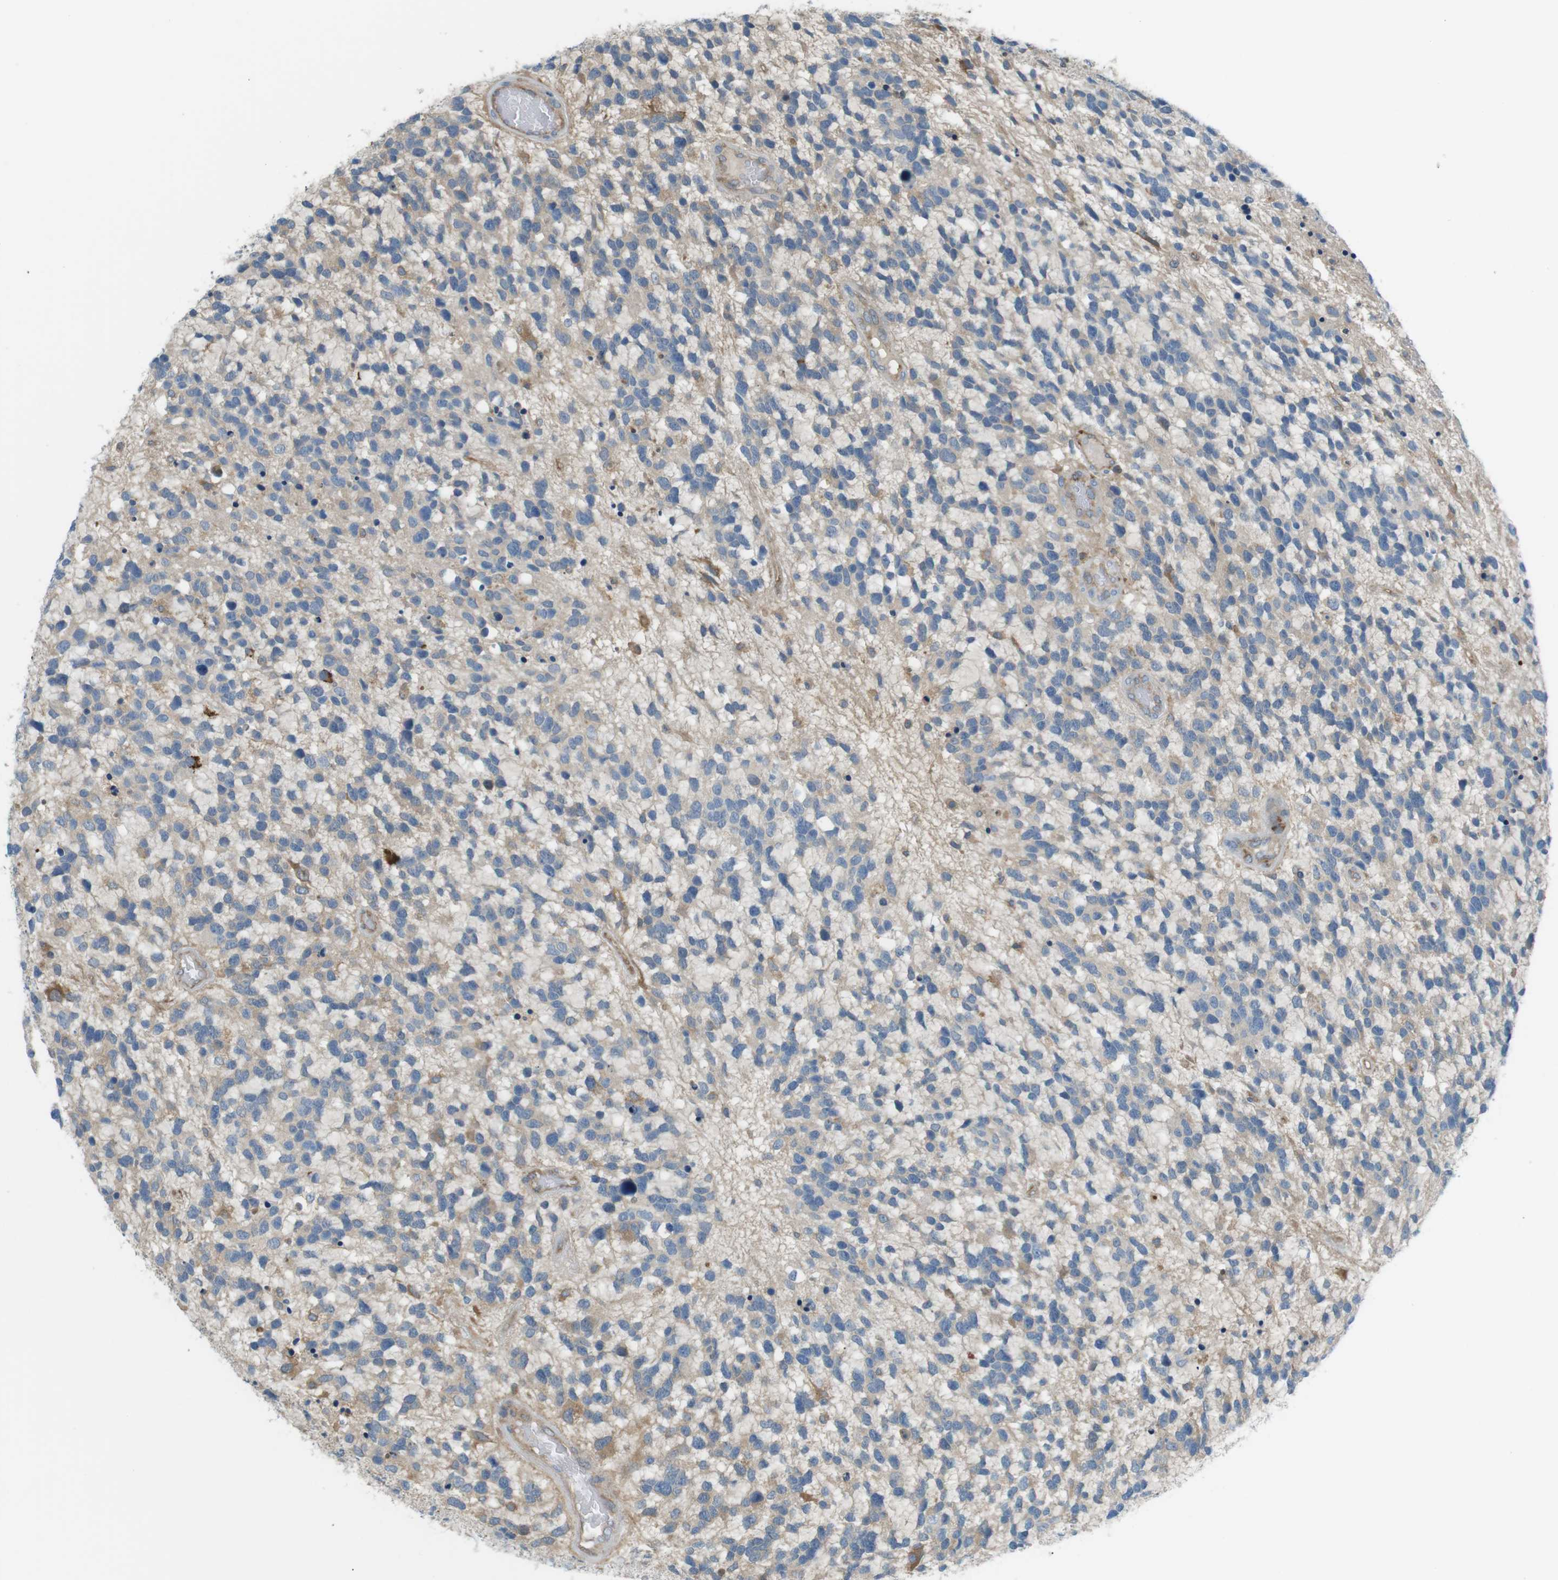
{"staining": {"intensity": "moderate", "quantity": "<25%", "location": "cytoplasmic/membranous"}, "tissue": "glioma", "cell_type": "Tumor cells", "image_type": "cancer", "snomed": [{"axis": "morphology", "description": "Glioma, malignant, High grade"}, {"axis": "topography", "description": "Brain"}], "caption": "High-power microscopy captured an immunohistochemistry micrograph of glioma, revealing moderate cytoplasmic/membranous expression in about <25% of tumor cells. Nuclei are stained in blue.", "gene": "PEPD", "patient": {"sex": "female", "age": 58}}